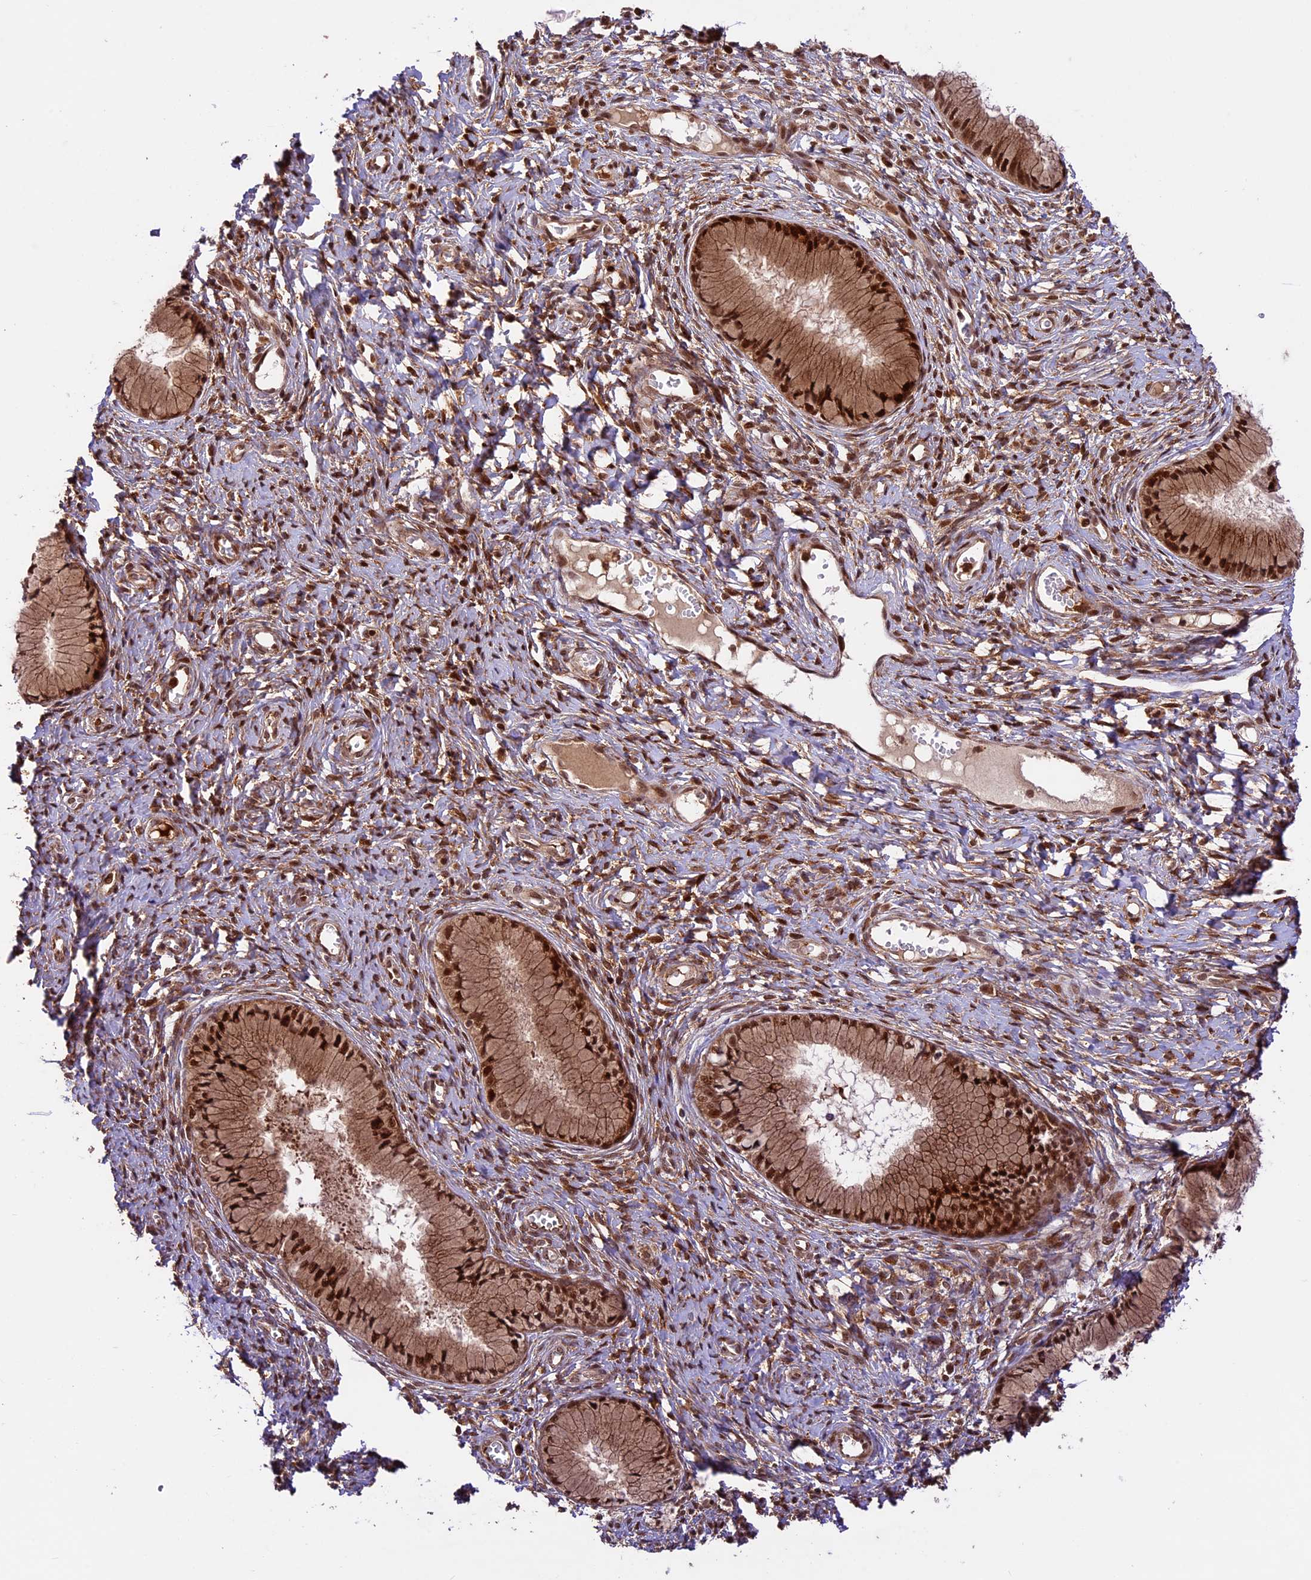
{"staining": {"intensity": "strong", "quantity": ">75%", "location": "cytoplasmic/membranous,nuclear"}, "tissue": "cervix", "cell_type": "Glandular cells", "image_type": "normal", "snomed": [{"axis": "morphology", "description": "Normal tissue, NOS"}, {"axis": "topography", "description": "Cervix"}], "caption": "Immunohistochemical staining of normal human cervix exhibits high levels of strong cytoplasmic/membranous,nuclear staining in about >75% of glandular cells. (DAB (3,3'-diaminobenzidine) IHC with brightfield microscopy, high magnification).", "gene": "DHX38", "patient": {"sex": "female", "age": 42}}